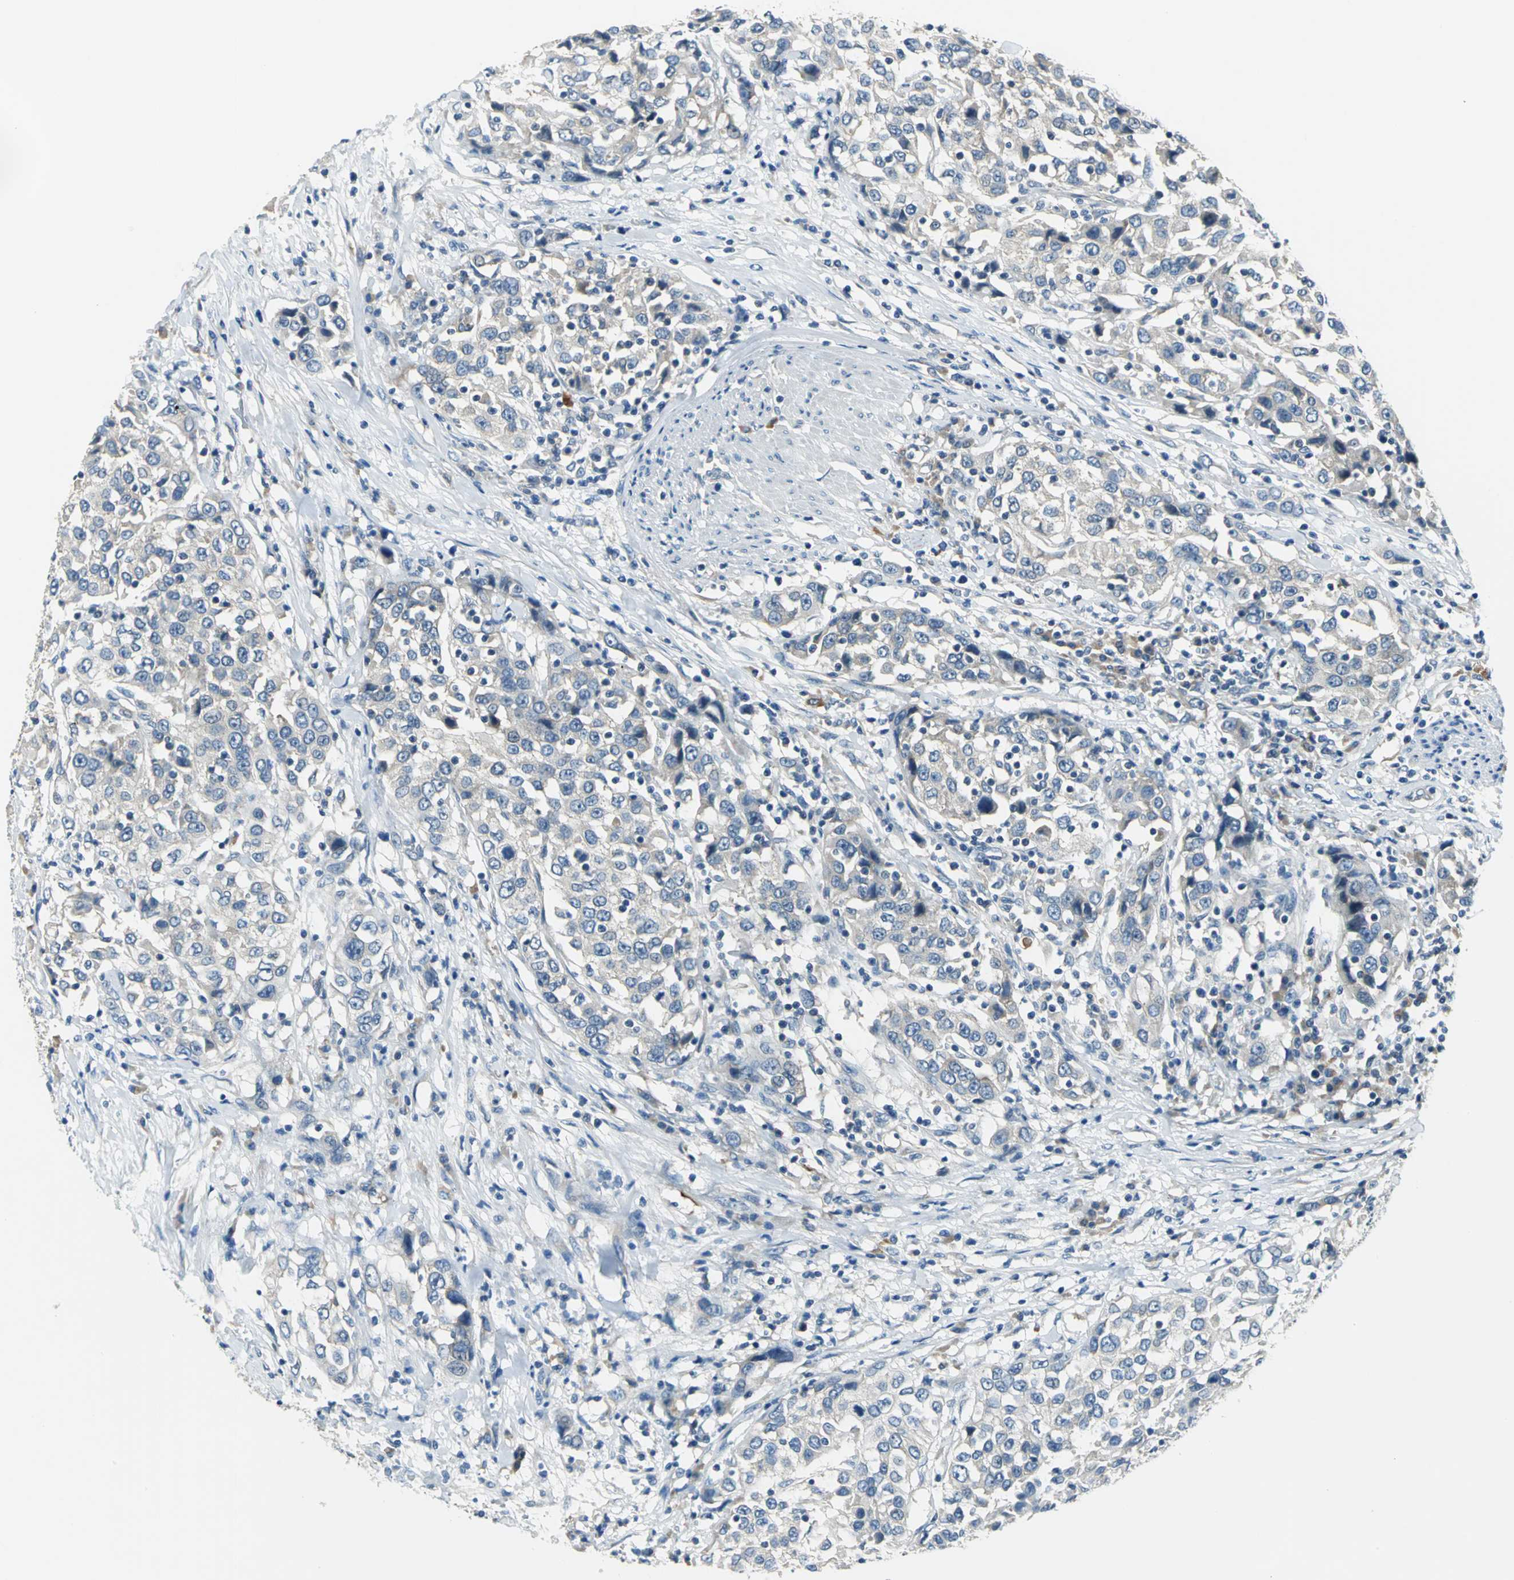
{"staining": {"intensity": "weak", "quantity": ">75%", "location": "cytoplasmic/membranous"}, "tissue": "urothelial cancer", "cell_type": "Tumor cells", "image_type": "cancer", "snomed": [{"axis": "morphology", "description": "Urothelial carcinoma, High grade"}, {"axis": "topography", "description": "Urinary bladder"}], "caption": "An immunohistochemistry micrograph of tumor tissue is shown. Protein staining in brown highlights weak cytoplasmic/membranous positivity in high-grade urothelial carcinoma within tumor cells.", "gene": "SLC16A7", "patient": {"sex": "female", "age": 80}}